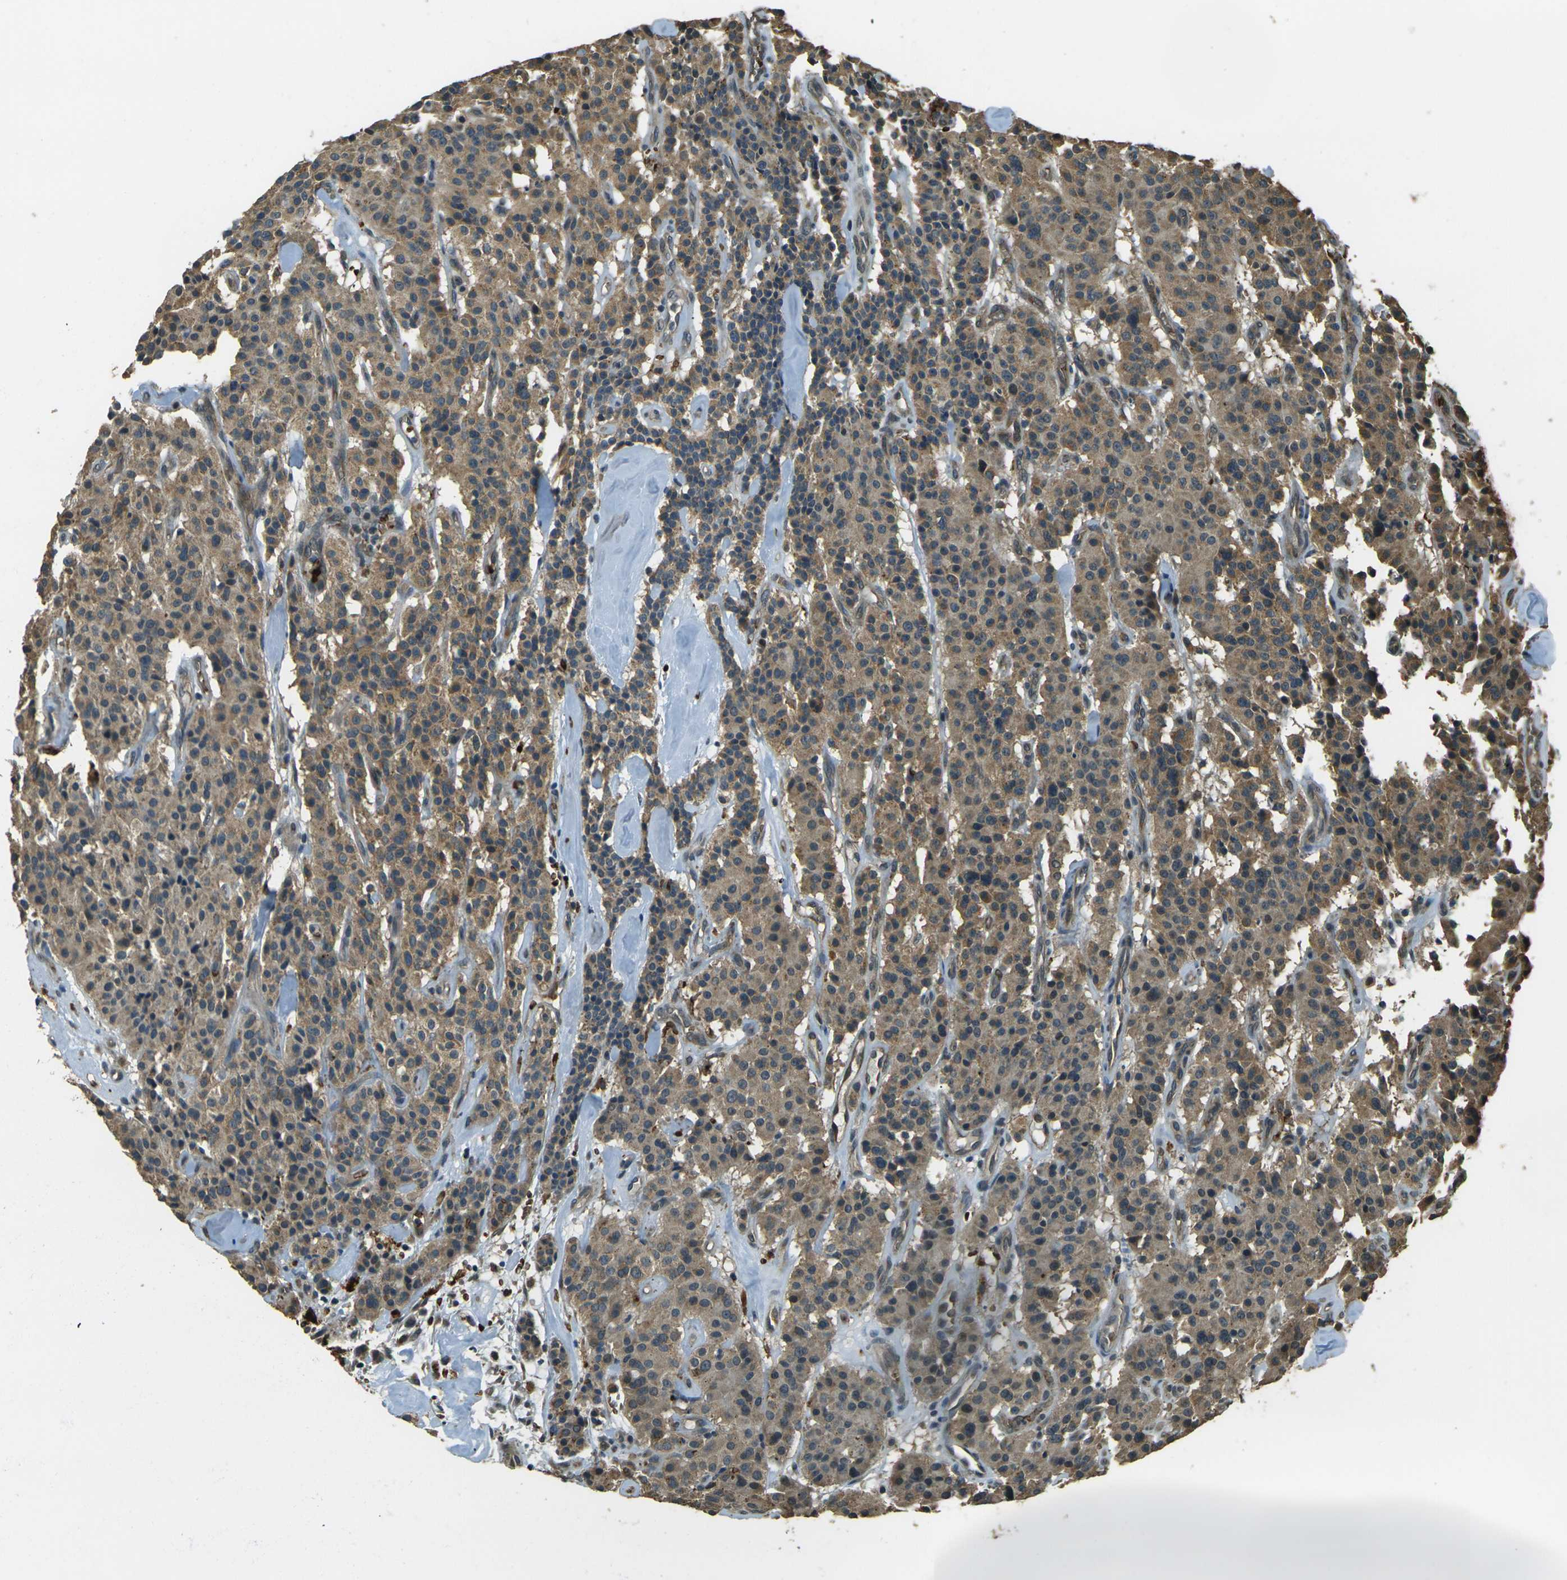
{"staining": {"intensity": "moderate", "quantity": ">75%", "location": "cytoplasmic/membranous,nuclear"}, "tissue": "carcinoid", "cell_type": "Tumor cells", "image_type": "cancer", "snomed": [{"axis": "morphology", "description": "Carcinoid, malignant, NOS"}, {"axis": "topography", "description": "Lung"}], "caption": "The image demonstrates a brown stain indicating the presence of a protein in the cytoplasmic/membranous and nuclear of tumor cells in malignant carcinoid. (Brightfield microscopy of DAB IHC at high magnification).", "gene": "TOR1A", "patient": {"sex": "male", "age": 30}}